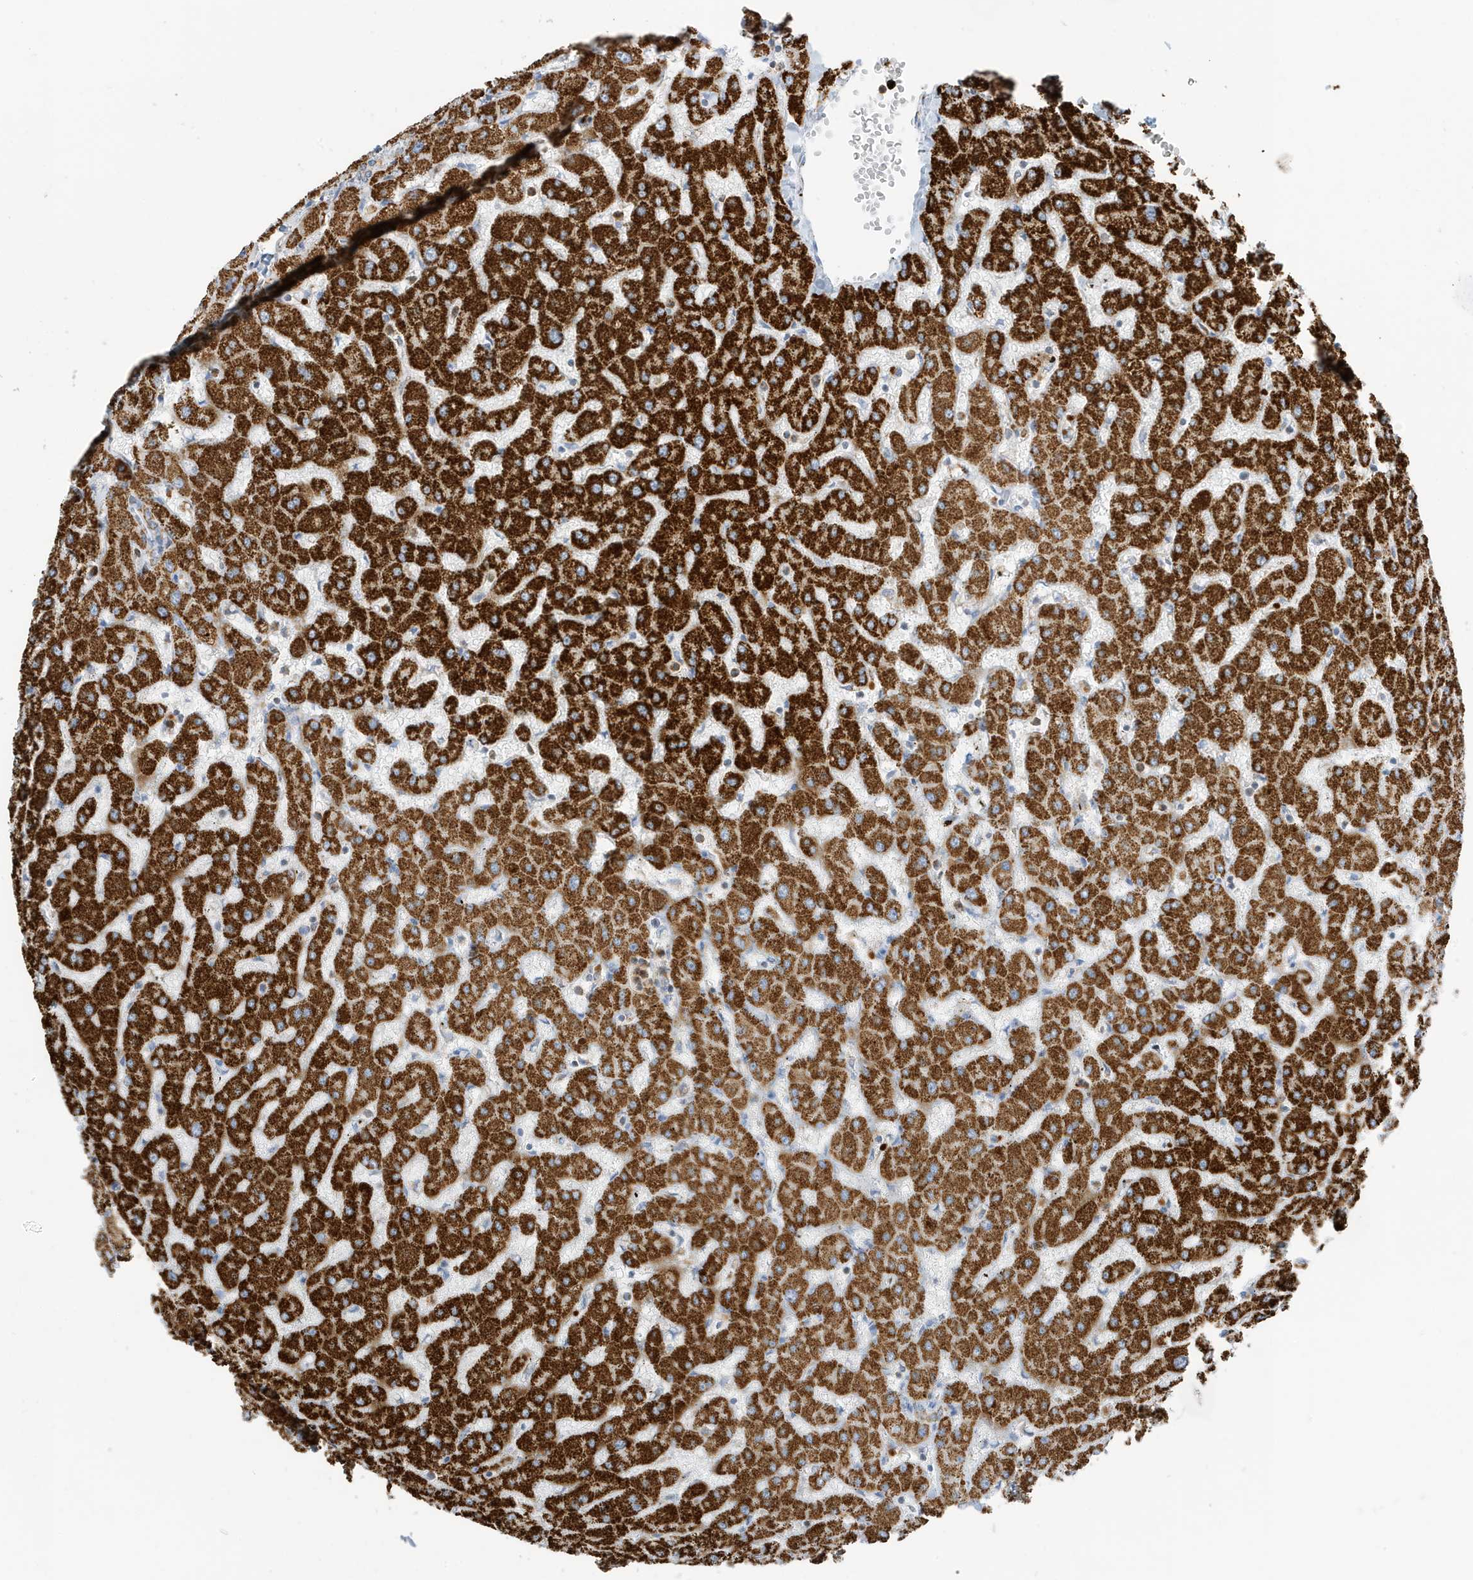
{"staining": {"intensity": "weak", "quantity": ">75%", "location": "cytoplasmic/membranous"}, "tissue": "liver", "cell_type": "Cholangiocytes", "image_type": "normal", "snomed": [{"axis": "morphology", "description": "Normal tissue, NOS"}, {"axis": "topography", "description": "Liver"}], "caption": "Immunohistochemistry (IHC) micrograph of benign liver: human liver stained using immunohistochemistry (IHC) demonstrates low levels of weak protein expression localized specifically in the cytoplasmic/membranous of cholangiocytes, appearing as a cytoplasmic/membranous brown color.", "gene": "CAPN13", "patient": {"sex": "female", "age": 63}}